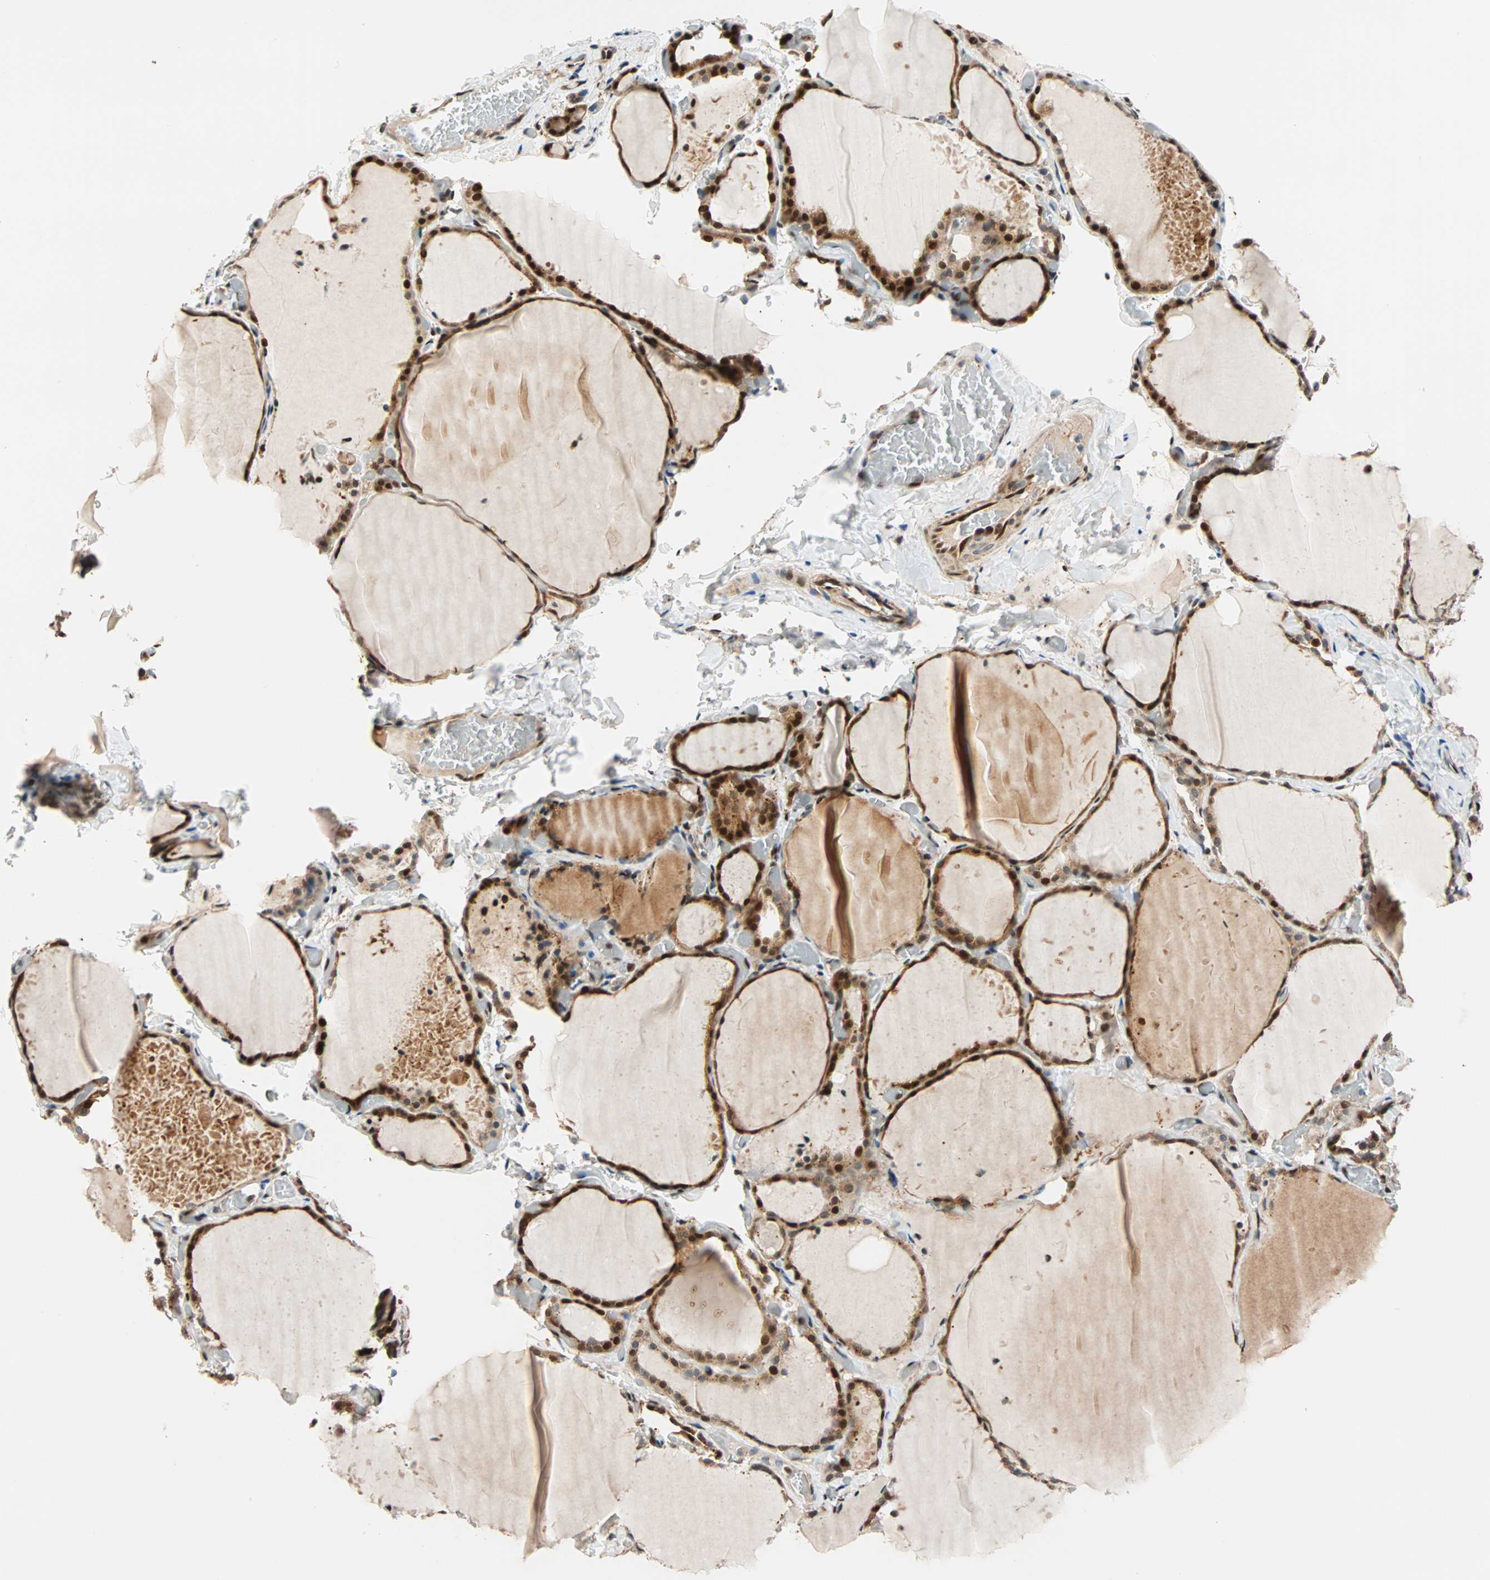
{"staining": {"intensity": "strong", "quantity": ">75%", "location": "cytoplasmic/membranous,nuclear"}, "tissue": "thyroid gland", "cell_type": "Glandular cells", "image_type": "normal", "snomed": [{"axis": "morphology", "description": "Normal tissue, NOS"}, {"axis": "topography", "description": "Thyroid gland"}], "caption": "Unremarkable thyroid gland exhibits strong cytoplasmic/membranous,nuclear positivity in approximately >75% of glandular cells.", "gene": "HECW1", "patient": {"sex": "female", "age": 22}}